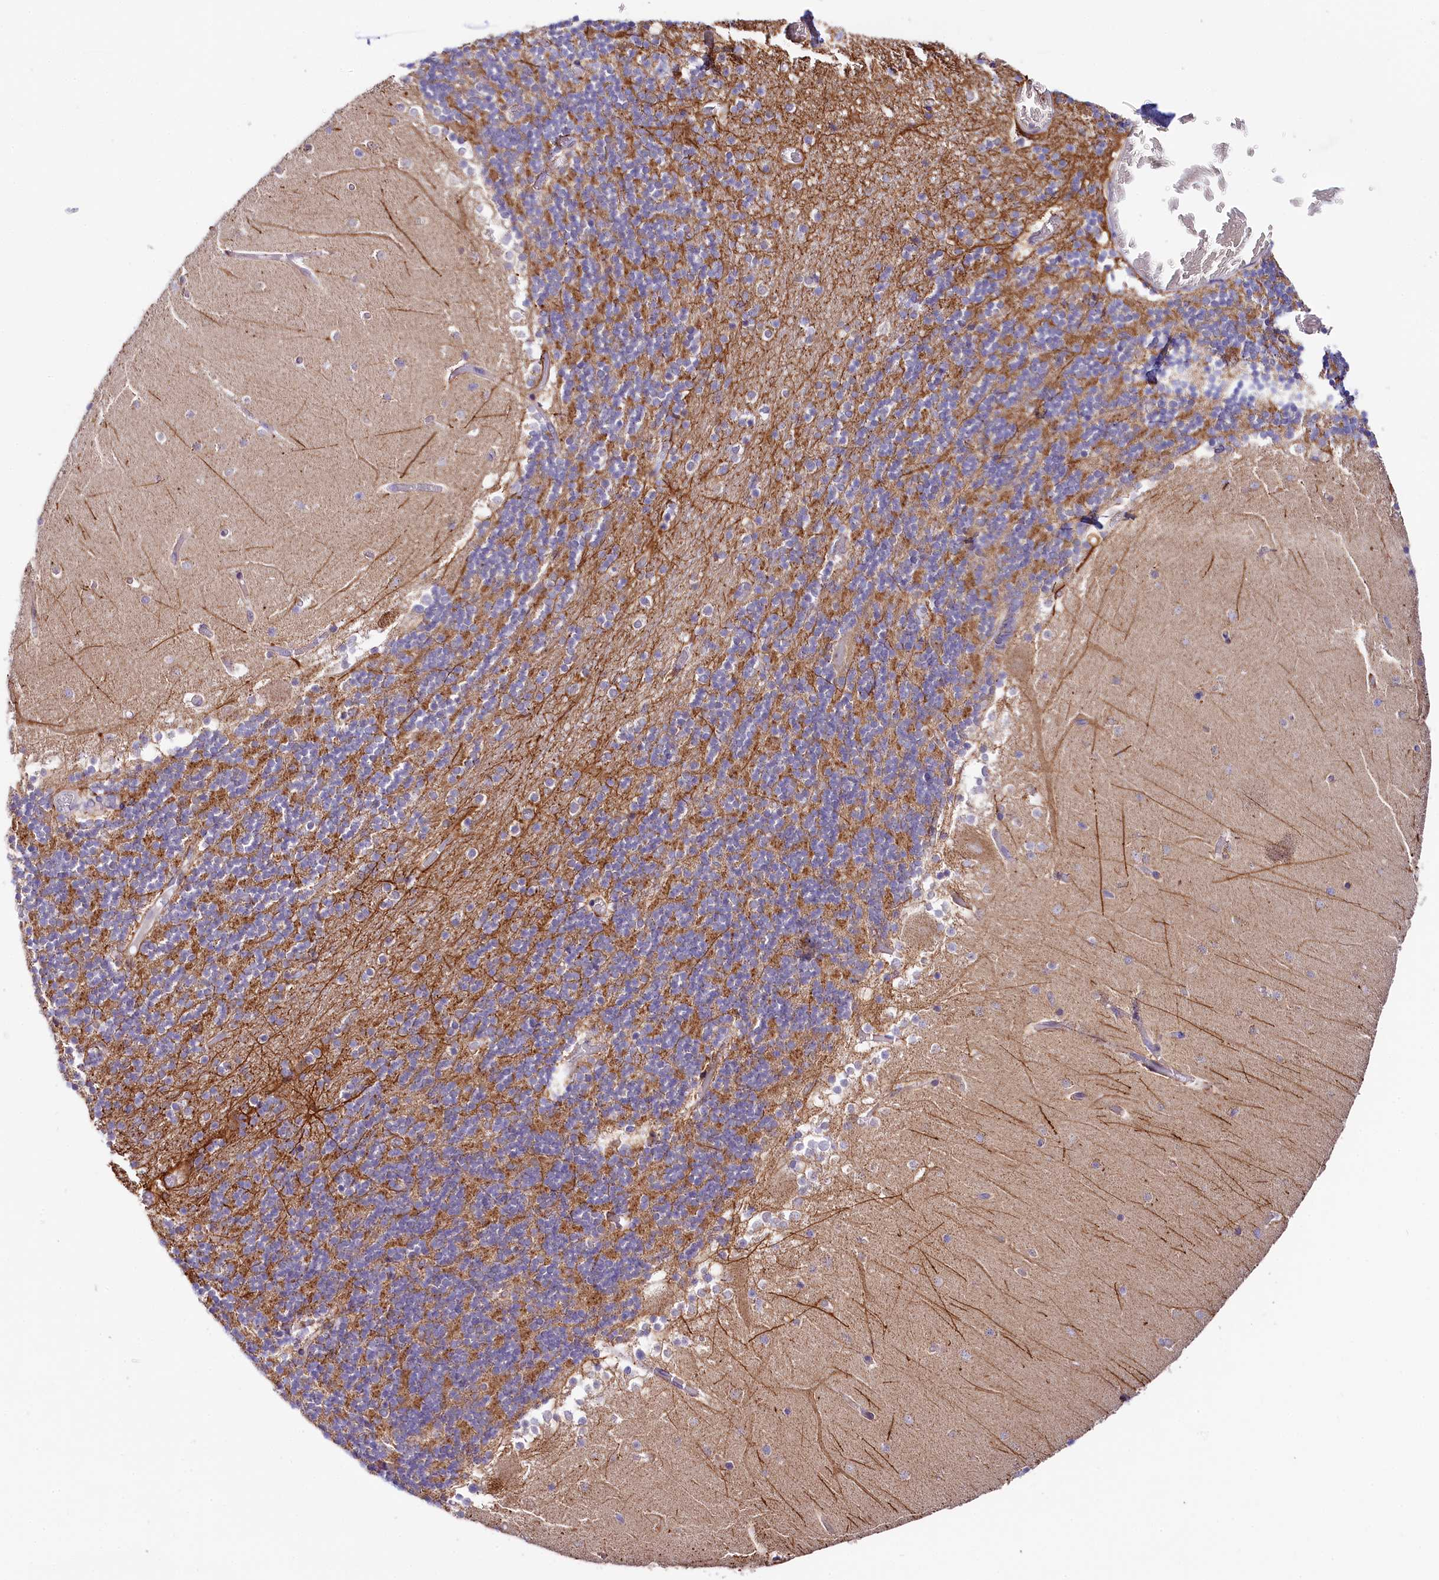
{"staining": {"intensity": "weak", "quantity": "25%-75%", "location": "cytoplasmic/membranous"}, "tissue": "cerebellum", "cell_type": "Cells in granular layer", "image_type": "normal", "snomed": [{"axis": "morphology", "description": "Normal tissue, NOS"}, {"axis": "topography", "description": "Cerebellum"}], "caption": "There is low levels of weak cytoplasmic/membranous expression in cells in granular layer of unremarkable cerebellum, as demonstrated by immunohistochemical staining (brown color).", "gene": "CEP295", "patient": {"sex": "female", "age": 28}}